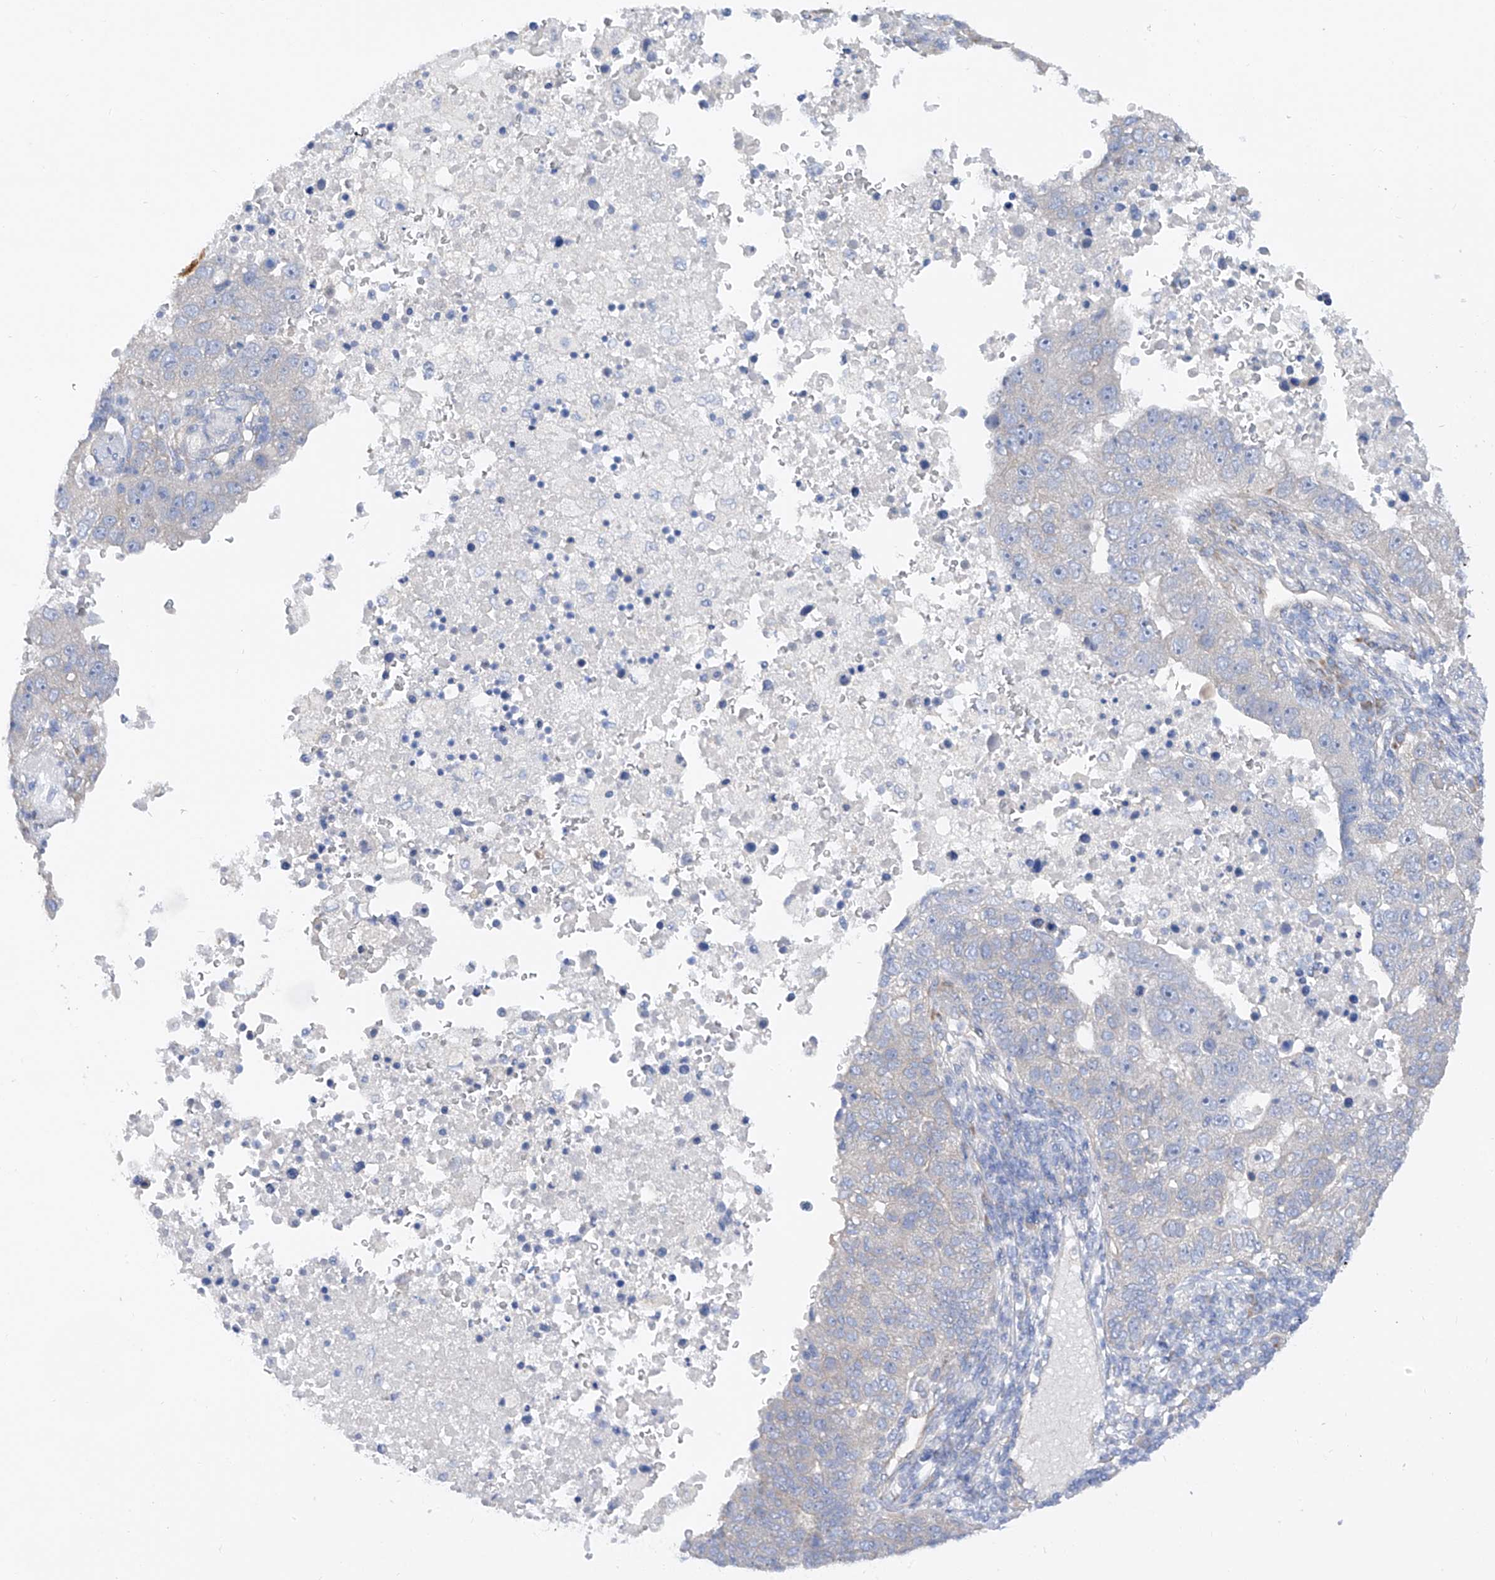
{"staining": {"intensity": "negative", "quantity": "none", "location": "none"}, "tissue": "pancreatic cancer", "cell_type": "Tumor cells", "image_type": "cancer", "snomed": [{"axis": "morphology", "description": "Adenocarcinoma, NOS"}, {"axis": "topography", "description": "Pancreas"}], "caption": "The micrograph exhibits no significant positivity in tumor cells of pancreatic cancer (adenocarcinoma).", "gene": "LCA5", "patient": {"sex": "female", "age": 61}}